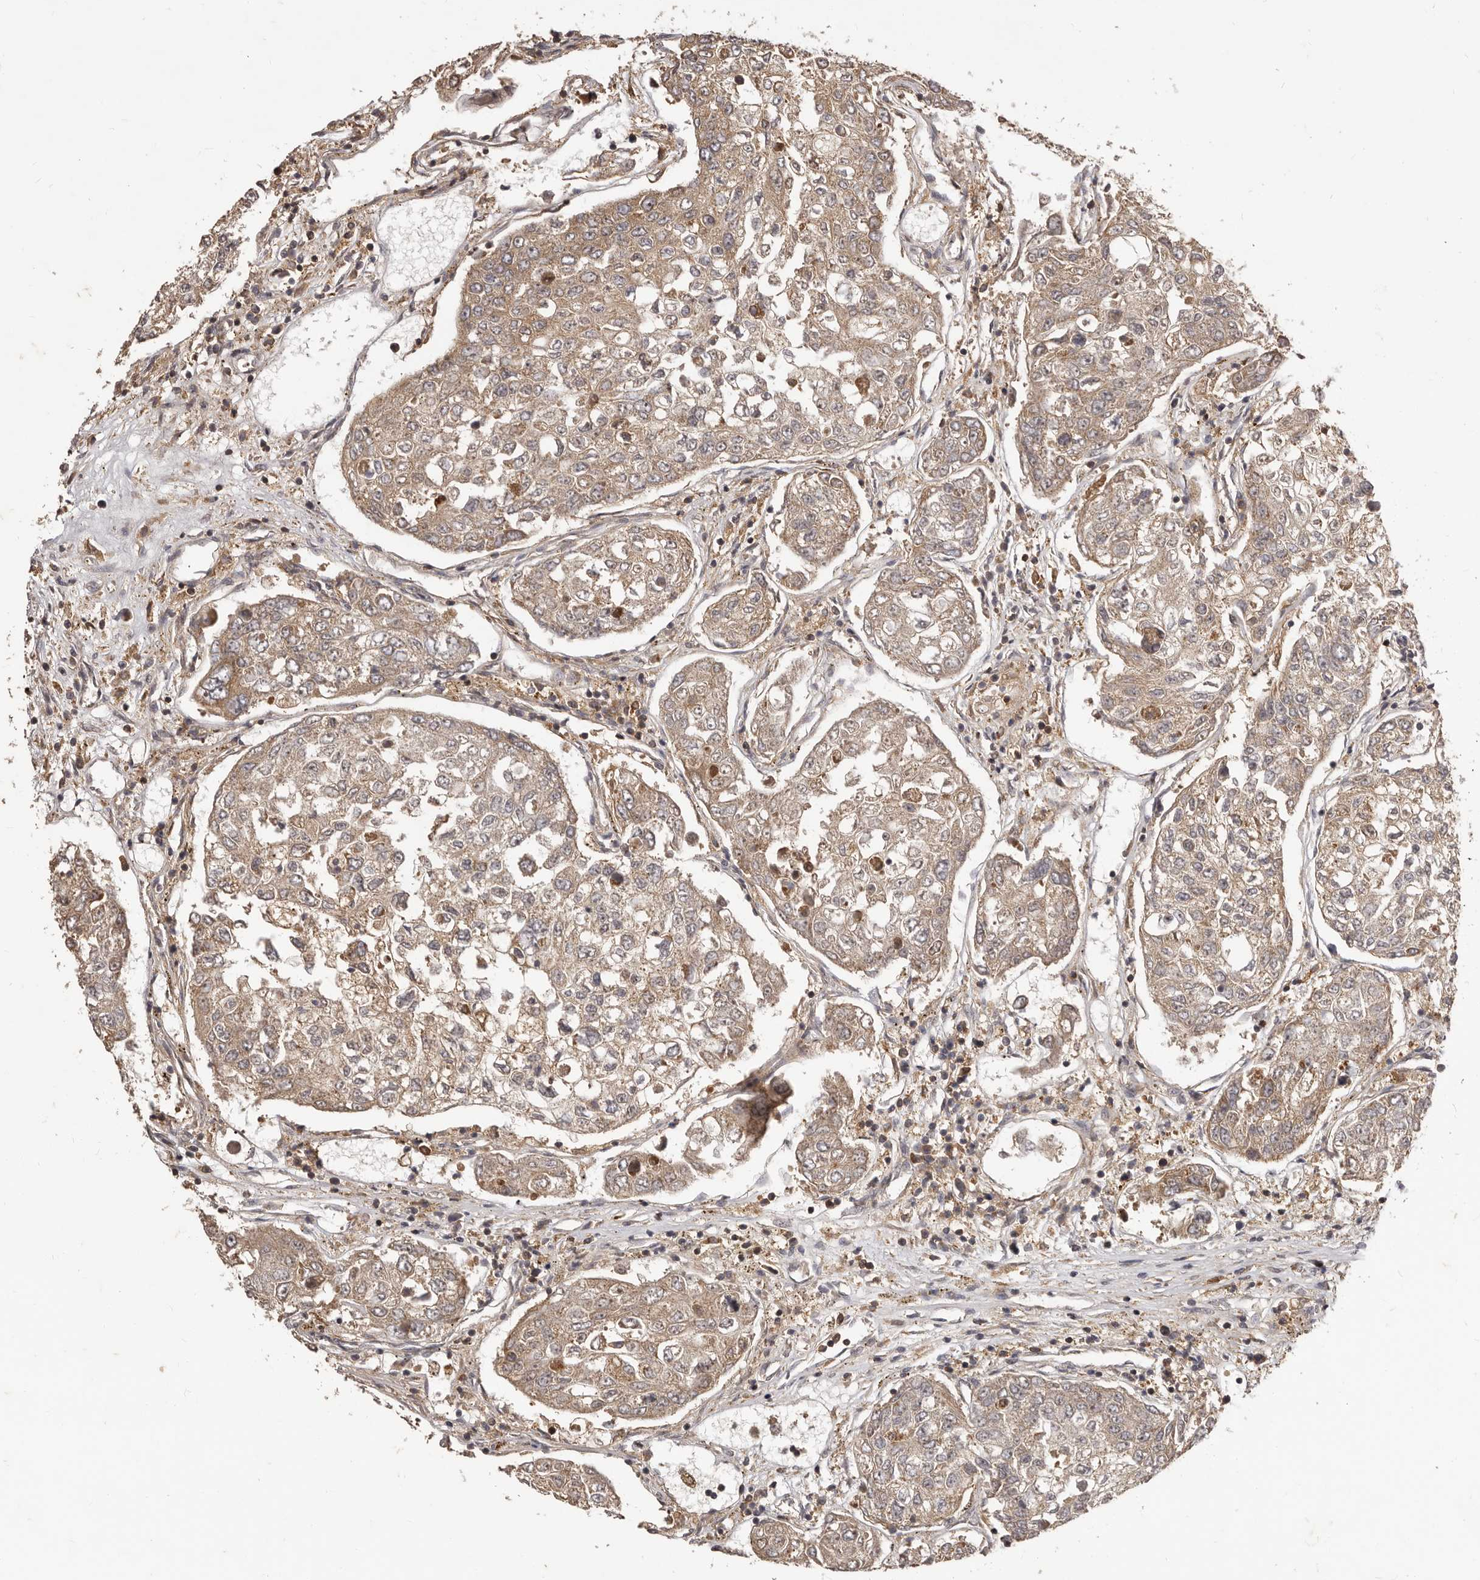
{"staining": {"intensity": "weak", "quantity": ">75%", "location": "cytoplasmic/membranous"}, "tissue": "urothelial cancer", "cell_type": "Tumor cells", "image_type": "cancer", "snomed": [{"axis": "morphology", "description": "Urothelial carcinoma, High grade"}, {"axis": "topography", "description": "Lymph node"}, {"axis": "topography", "description": "Urinary bladder"}], "caption": "Protein staining exhibits weak cytoplasmic/membranous expression in approximately >75% of tumor cells in urothelial cancer.", "gene": "RNF187", "patient": {"sex": "male", "age": 51}}